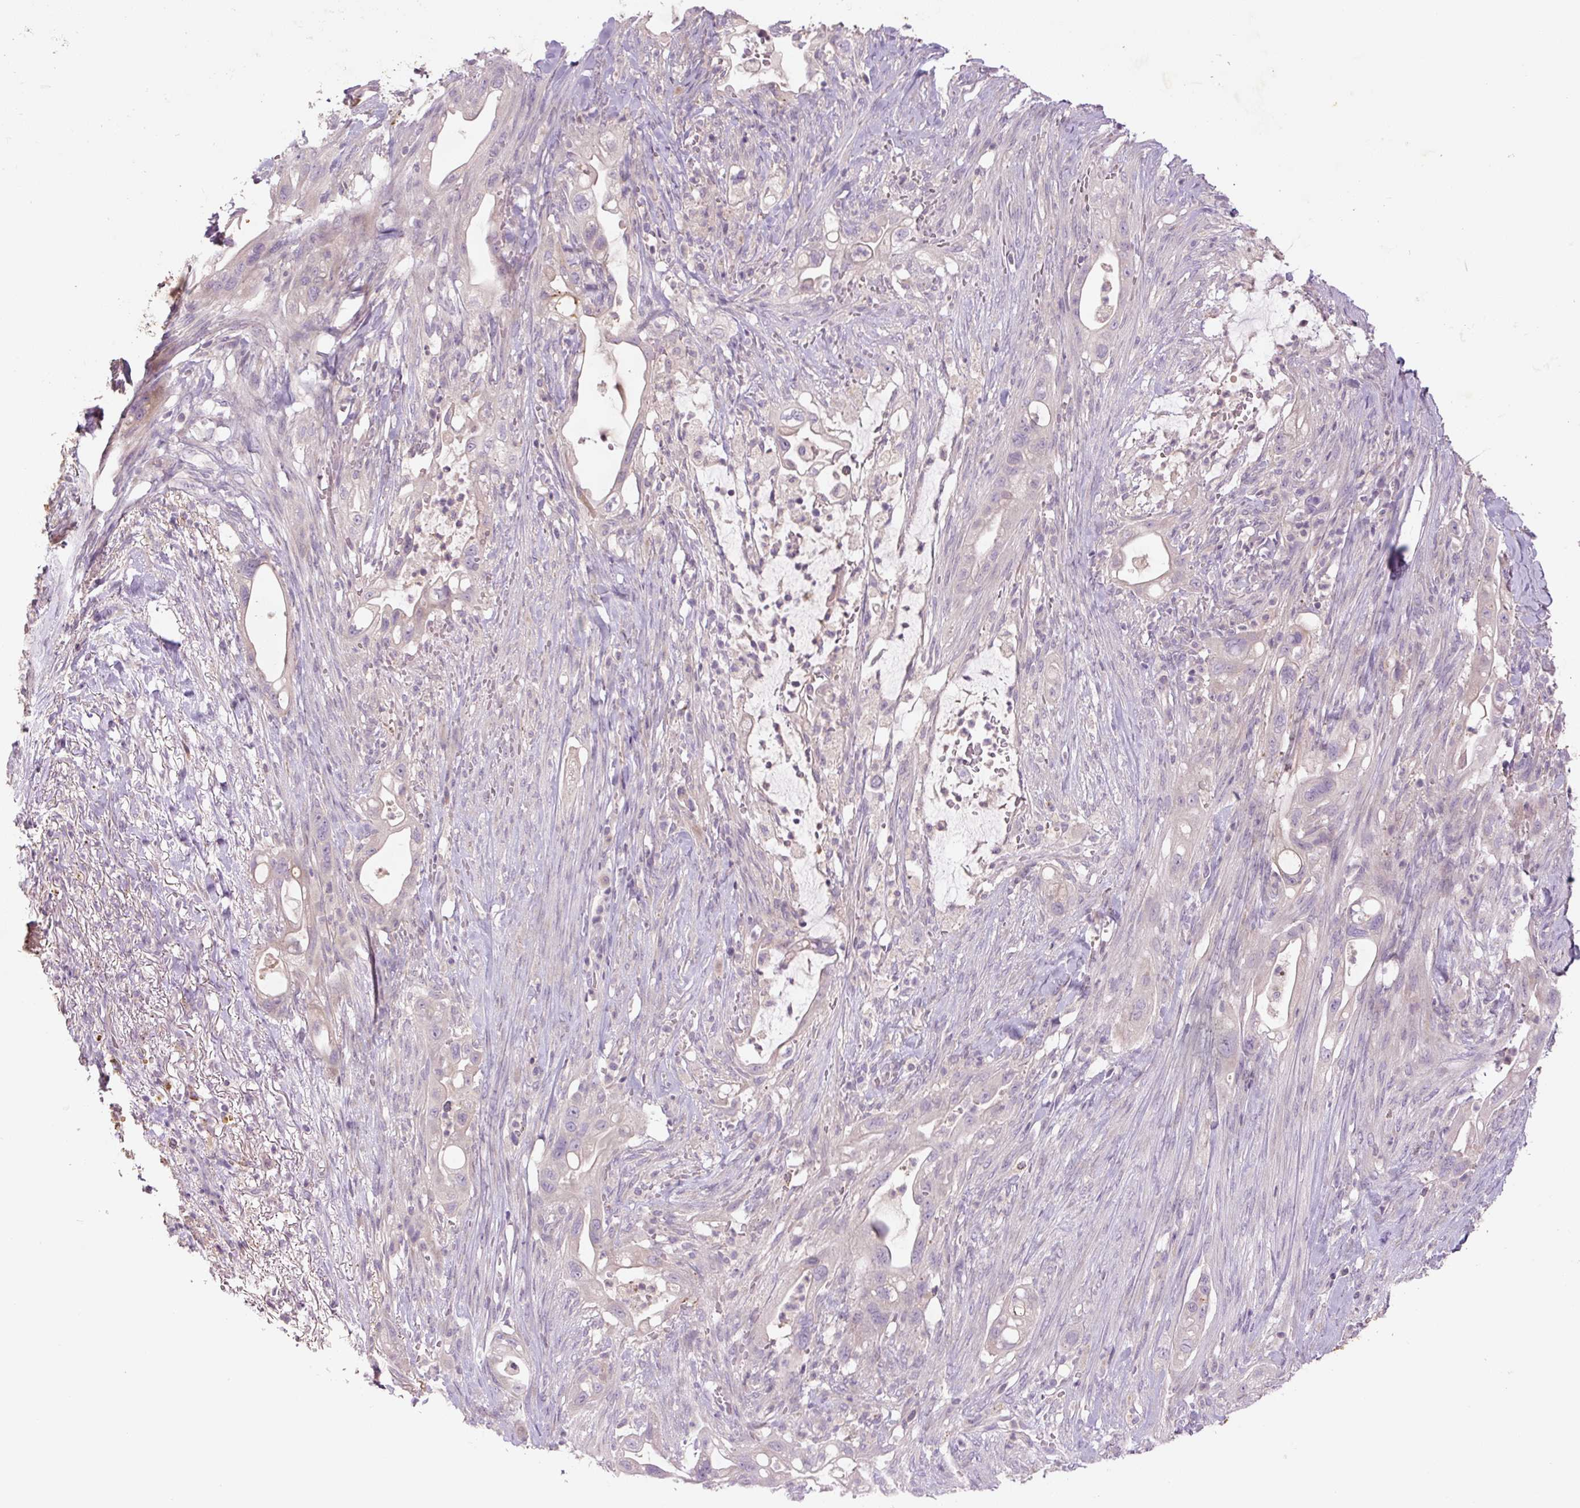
{"staining": {"intensity": "negative", "quantity": "none", "location": "none"}, "tissue": "pancreatic cancer", "cell_type": "Tumor cells", "image_type": "cancer", "snomed": [{"axis": "morphology", "description": "Adenocarcinoma, NOS"}, {"axis": "topography", "description": "Pancreas"}], "caption": "Immunohistochemistry histopathology image of human pancreatic adenocarcinoma stained for a protein (brown), which exhibits no expression in tumor cells. (Brightfield microscopy of DAB (3,3'-diaminobenzidine) immunohistochemistry at high magnification).", "gene": "TMEM100", "patient": {"sex": "male", "age": 44}}